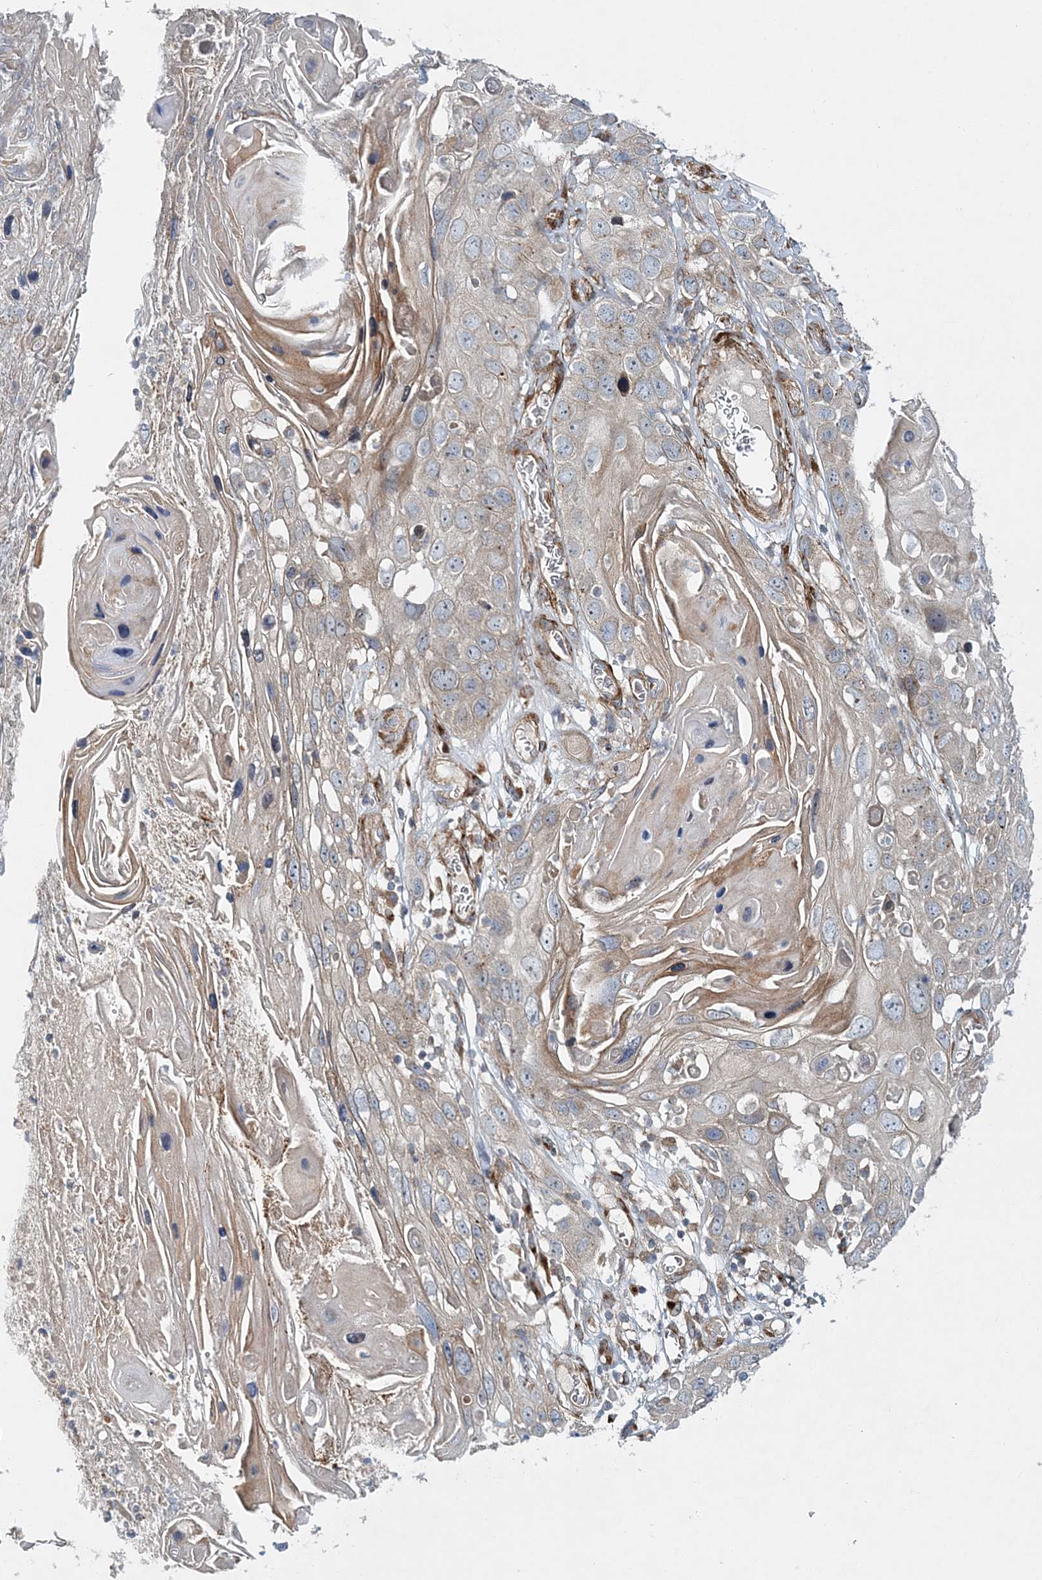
{"staining": {"intensity": "weak", "quantity": "<25%", "location": "cytoplasmic/membranous"}, "tissue": "skin cancer", "cell_type": "Tumor cells", "image_type": "cancer", "snomed": [{"axis": "morphology", "description": "Squamous cell carcinoma, NOS"}, {"axis": "topography", "description": "Skin"}], "caption": "Protein analysis of skin squamous cell carcinoma demonstrates no significant positivity in tumor cells.", "gene": "NBAS", "patient": {"sex": "male", "age": 55}}